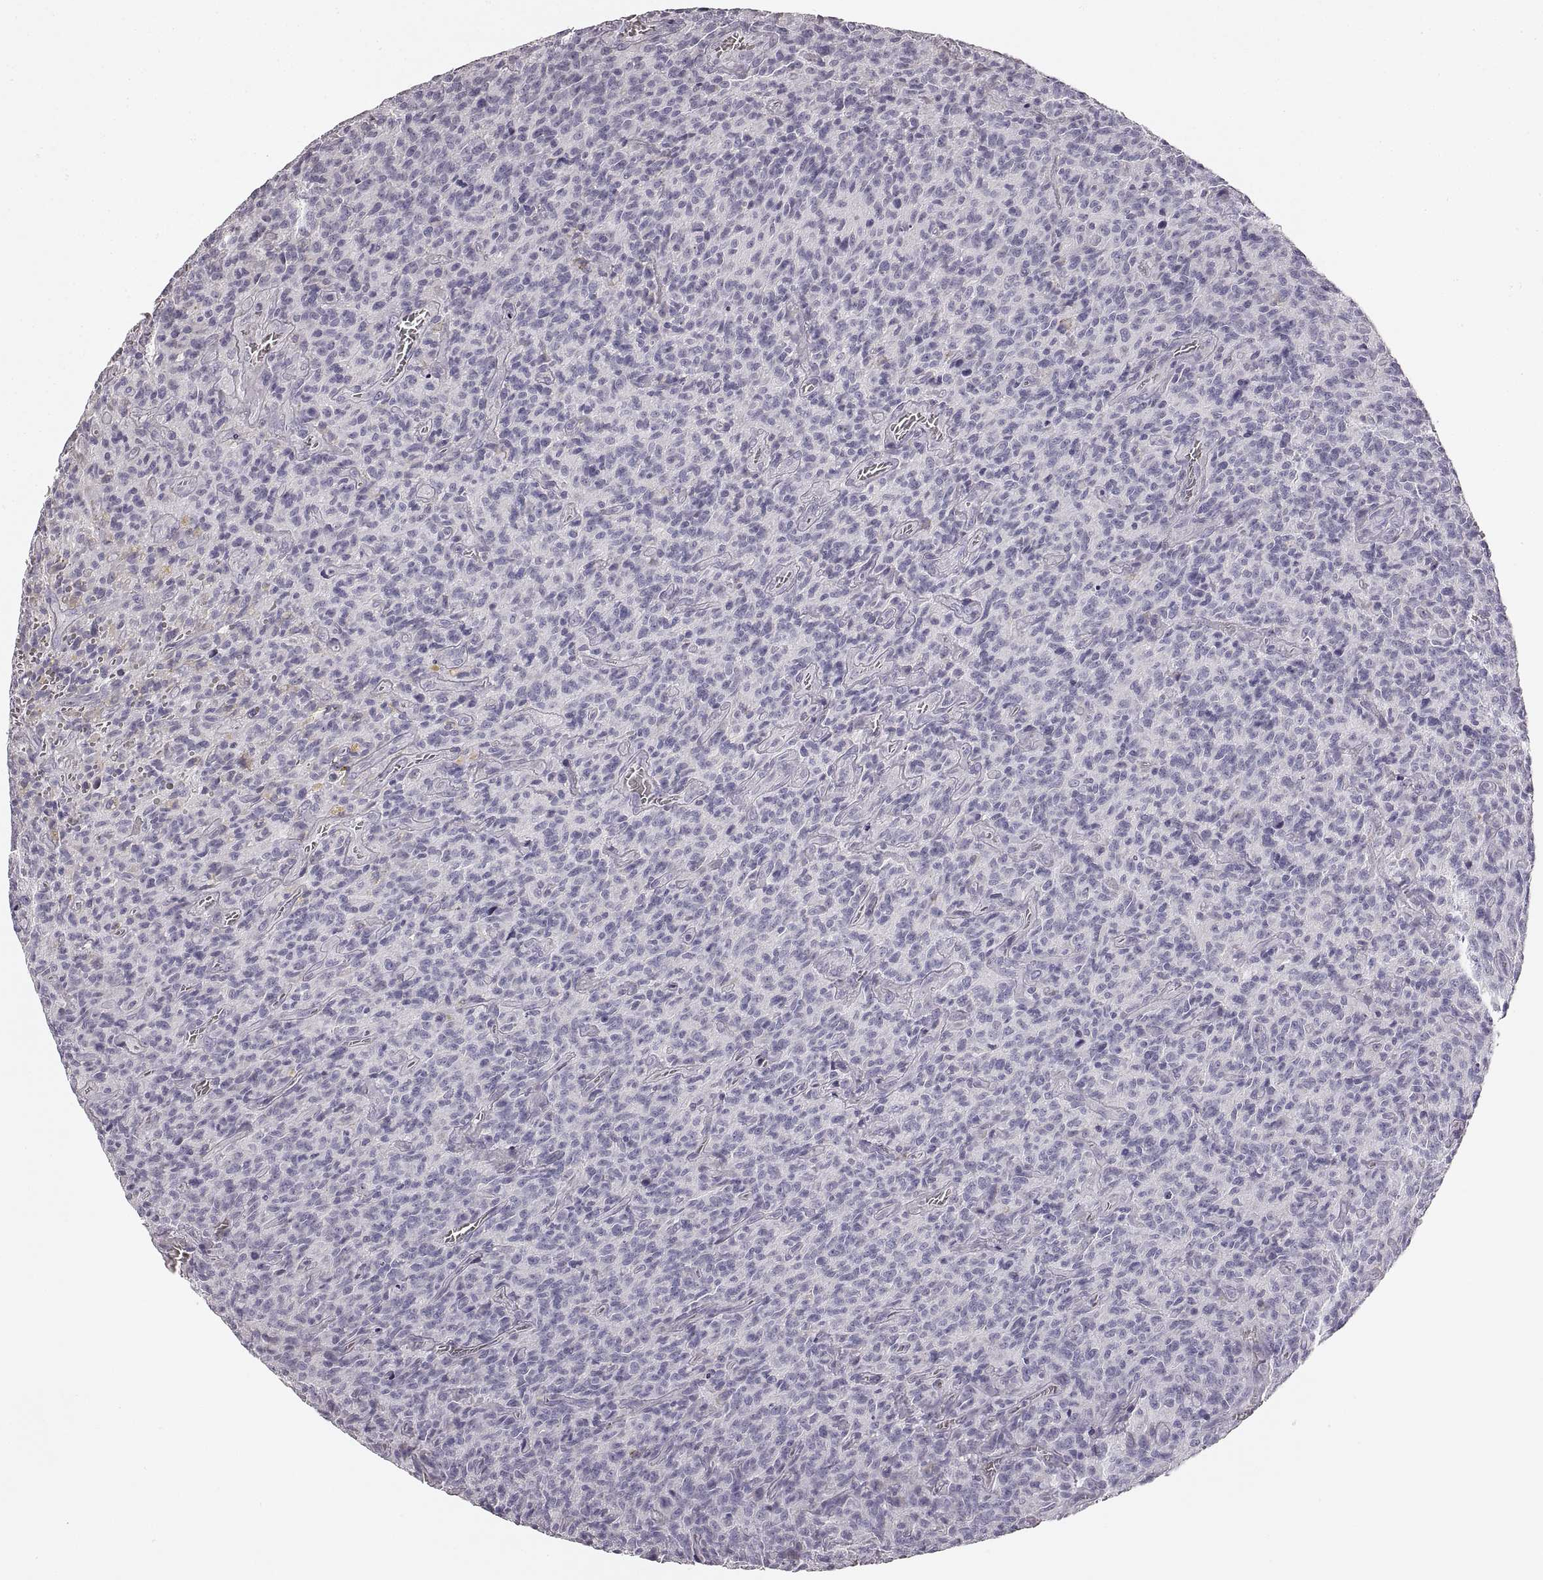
{"staining": {"intensity": "negative", "quantity": "none", "location": "none"}, "tissue": "glioma", "cell_type": "Tumor cells", "image_type": "cancer", "snomed": [{"axis": "morphology", "description": "Glioma, malignant, High grade"}, {"axis": "topography", "description": "Brain"}], "caption": "Protein analysis of glioma shows no significant staining in tumor cells.", "gene": "RDH13", "patient": {"sex": "male", "age": 76}}